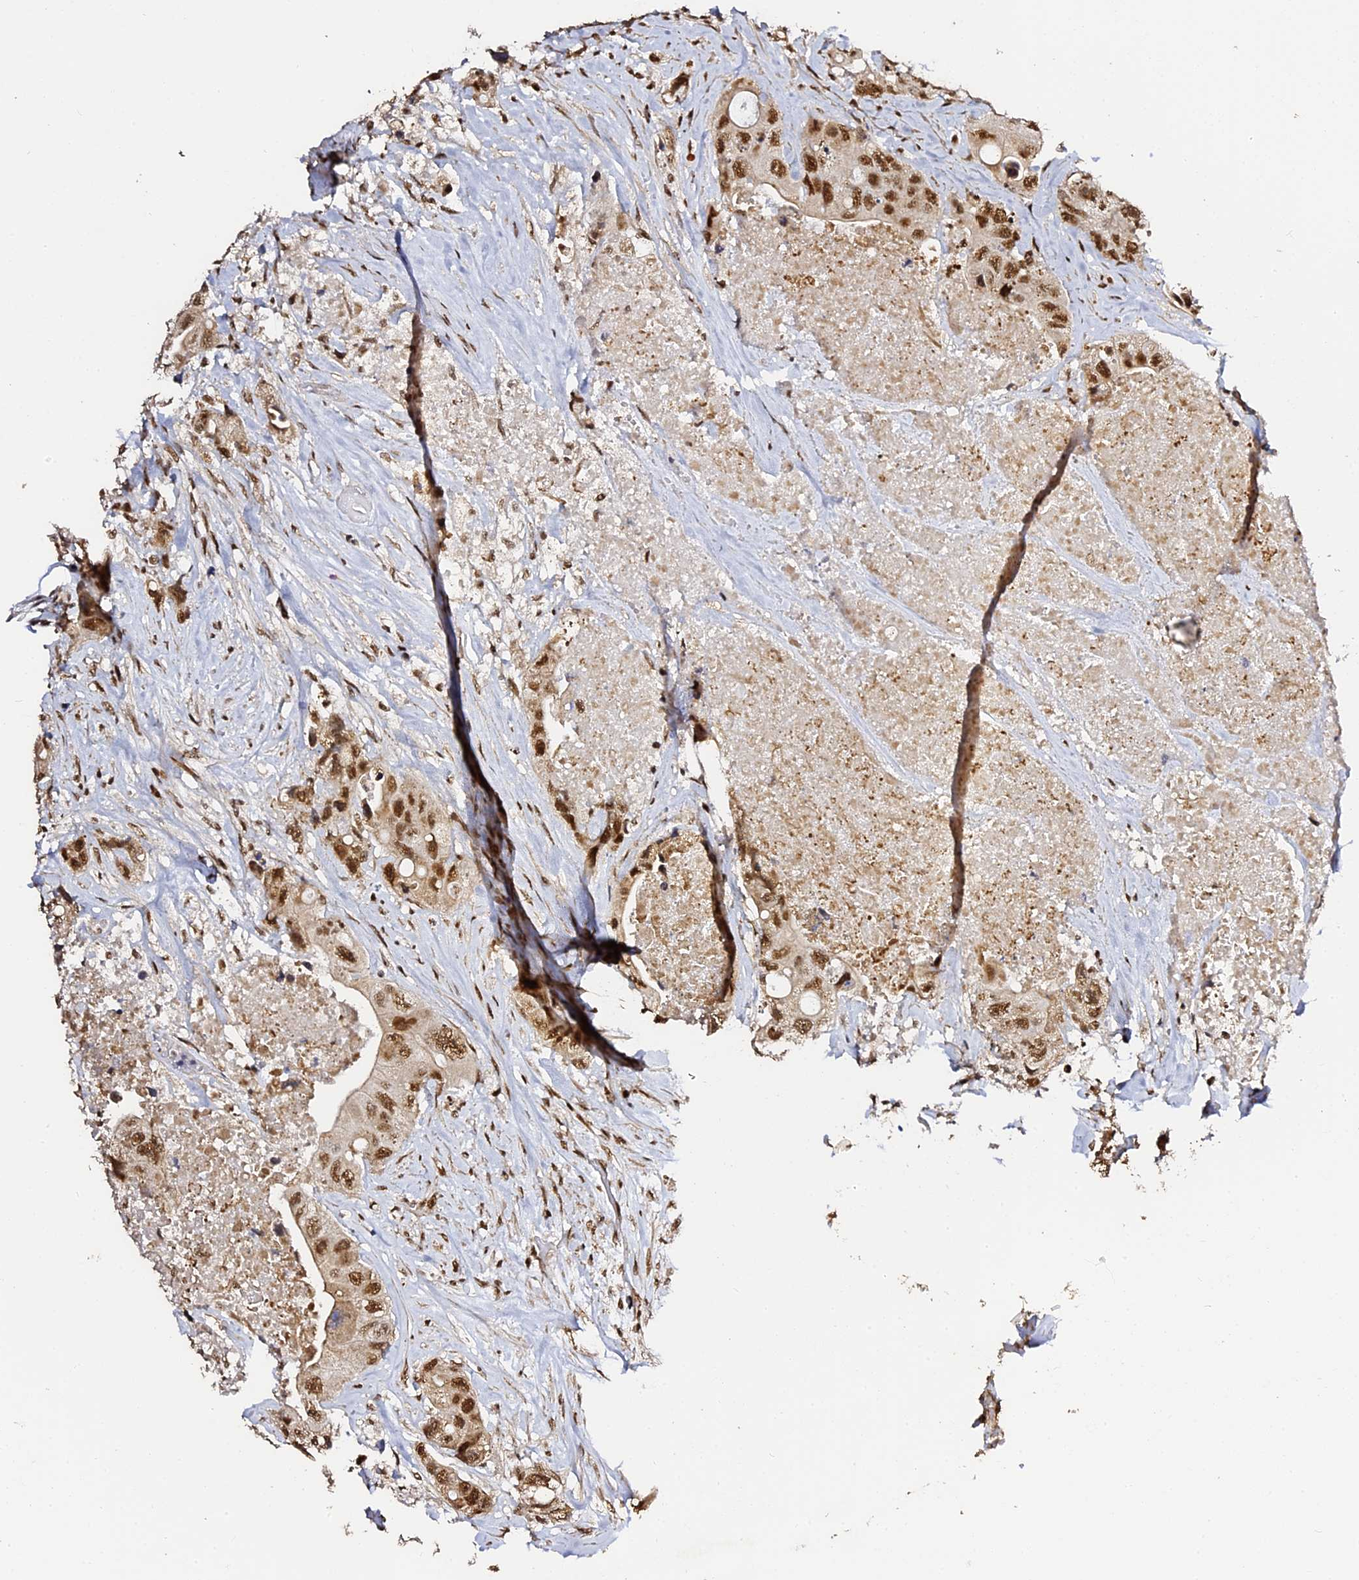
{"staining": {"intensity": "moderate", "quantity": ">75%", "location": "nuclear"}, "tissue": "colorectal cancer", "cell_type": "Tumor cells", "image_type": "cancer", "snomed": [{"axis": "morphology", "description": "Adenocarcinoma, NOS"}, {"axis": "topography", "description": "Colon"}], "caption": "Immunohistochemical staining of human colorectal cancer demonstrates medium levels of moderate nuclear staining in about >75% of tumor cells.", "gene": "MCRS1", "patient": {"sex": "female", "age": 46}}